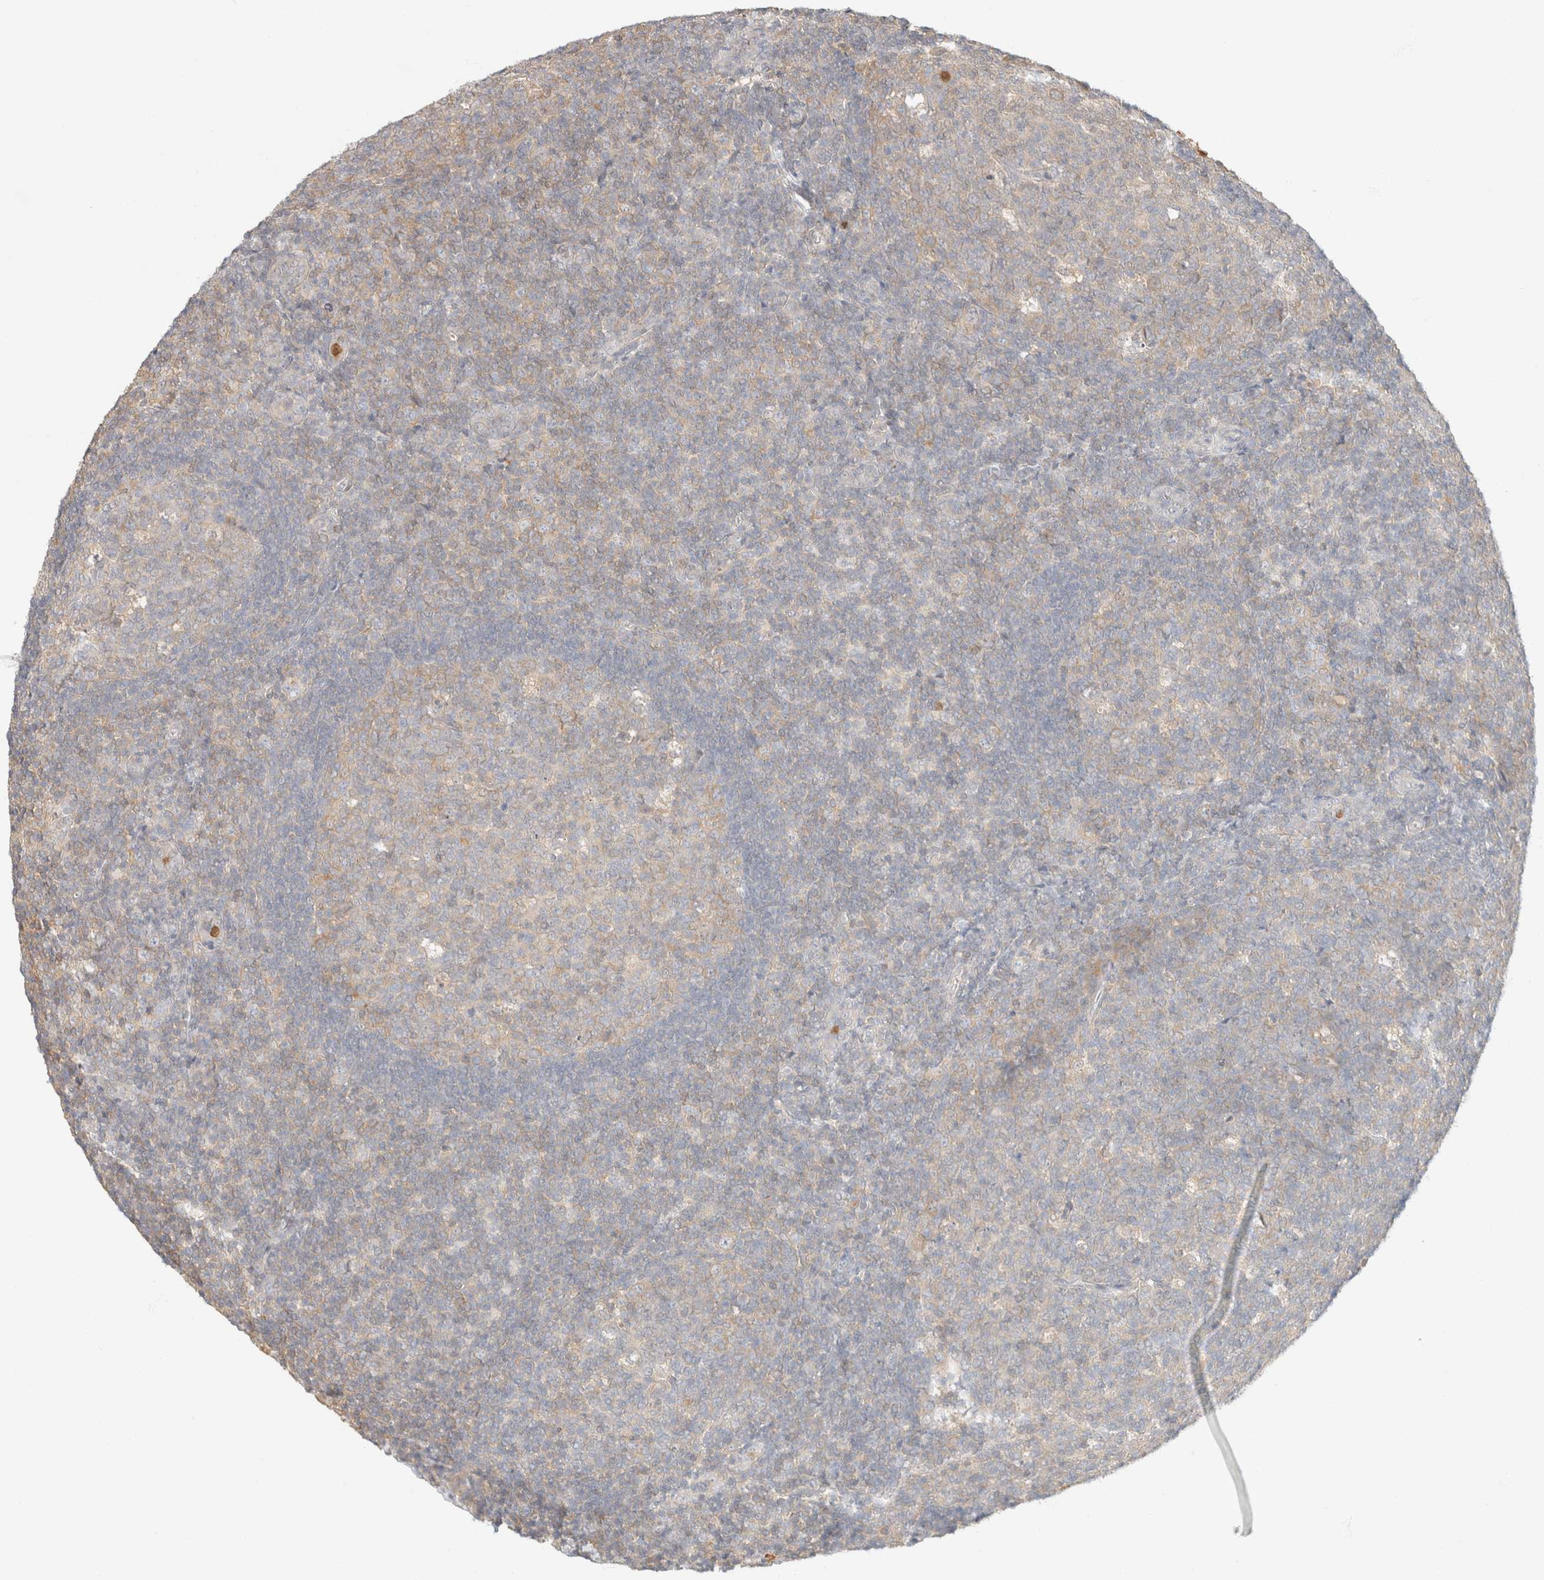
{"staining": {"intensity": "weak", "quantity": "<25%", "location": "cytoplasmic/membranous"}, "tissue": "tonsil", "cell_type": "Germinal center cells", "image_type": "normal", "snomed": [{"axis": "morphology", "description": "Normal tissue, NOS"}, {"axis": "topography", "description": "Tonsil"}], "caption": "Germinal center cells are negative for protein expression in benign human tonsil. (Stains: DAB immunohistochemistry with hematoxylin counter stain, Microscopy: brightfield microscopy at high magnification).", "gene": "GPI", "patient": {"sex": "male", "age": 37}}